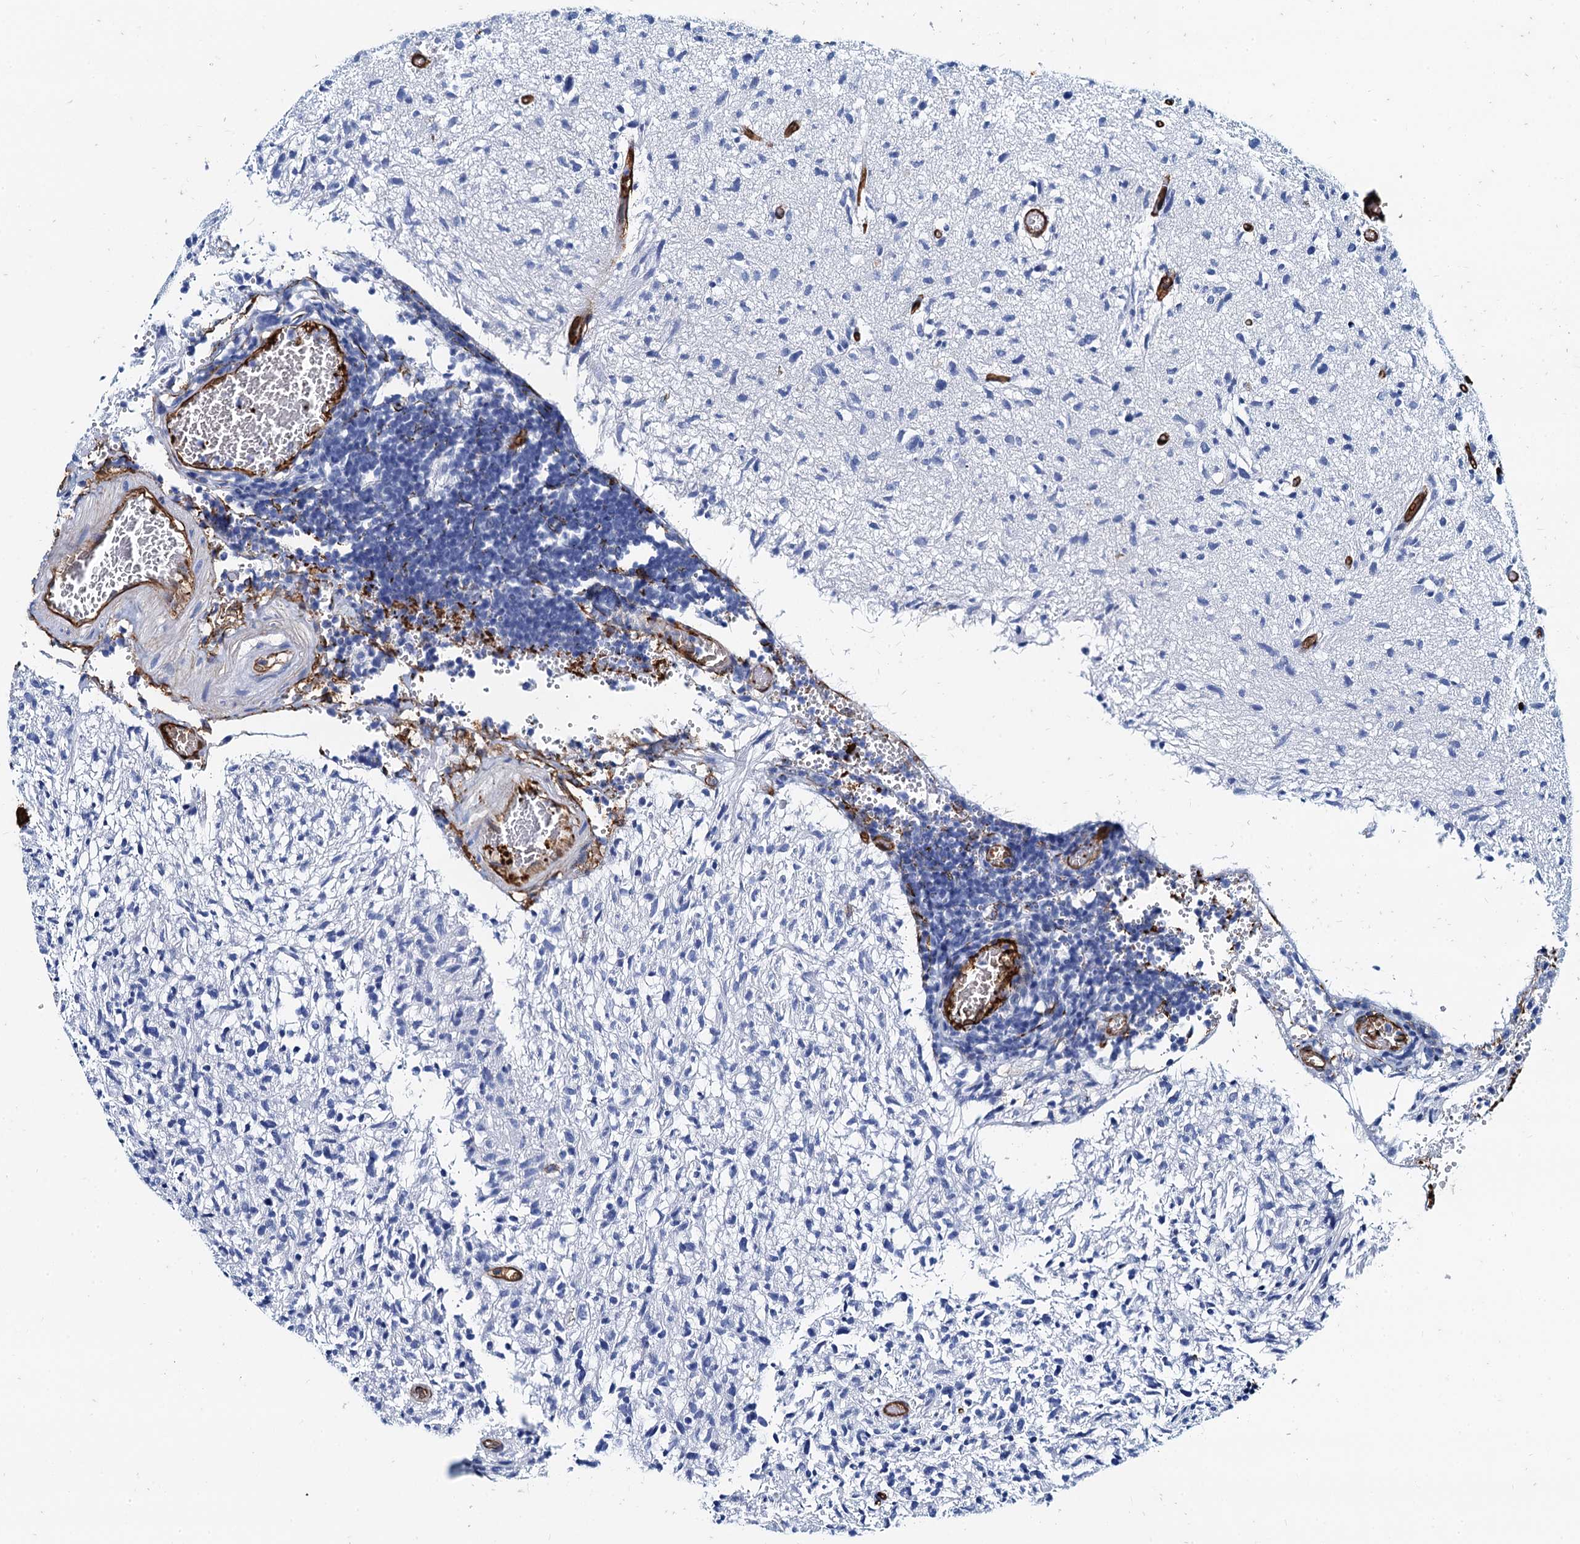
{"staining": {"intensity": "negative", "quantity": "none", "location": "none"}, "tissue": "glioma", "cell_type": "Tumor cells", "image_type": "cancer", "snomed": [{"axis": "morphology", "description": "Glioma, malignant, High grade"}, {"axis": "topography", "description": "Brain"}], "caption": "Tumor cells are negative for brown protein staining in high-grade glioma (malignant).", "gene": "CAVIN2", "patient": {"sex": "female", "age": 57}}